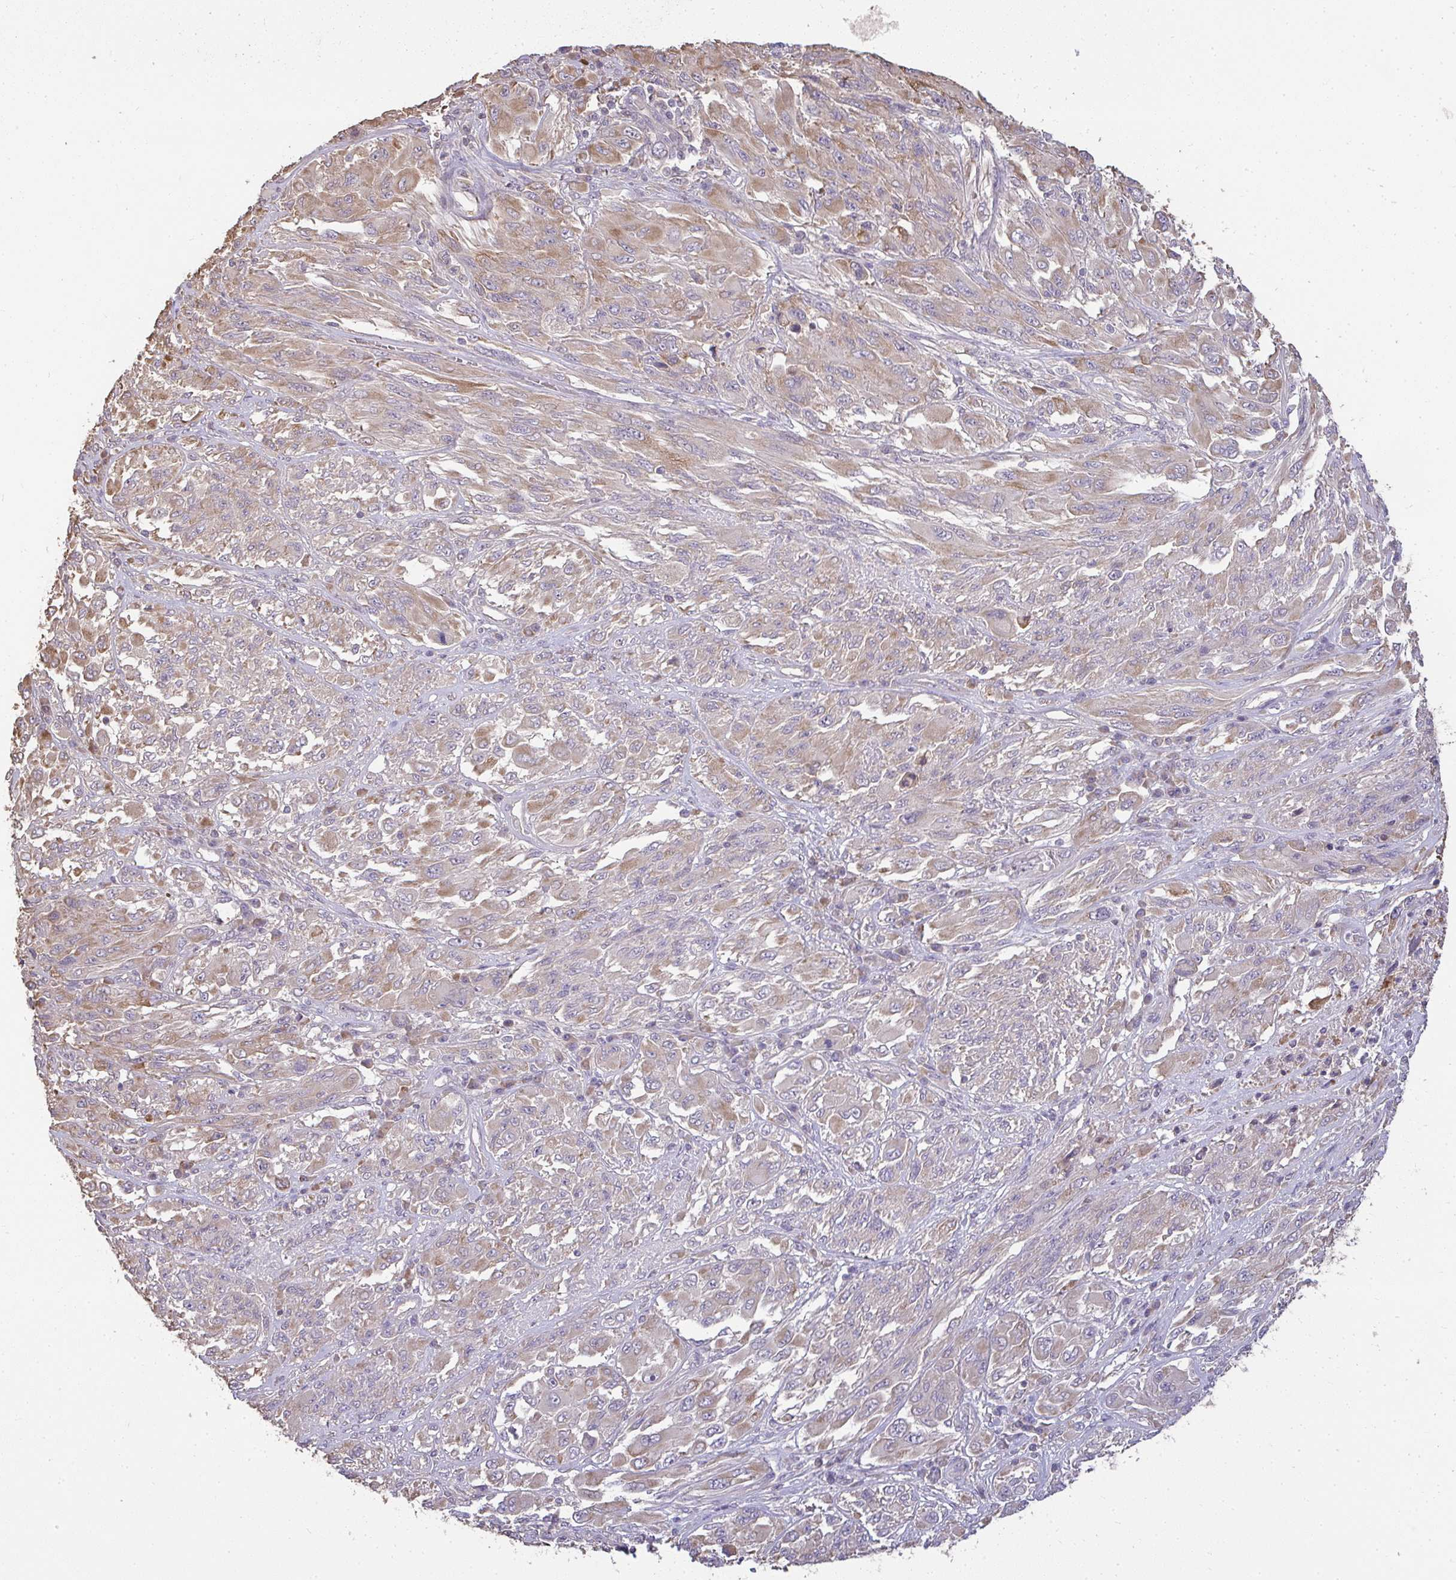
{"staining": {"intensity": "weak", "quantity": ">75%", "location": "cytoplasmic/membranous"}, "tissue": "melanoma", "cell_type": "Tumor cells", "image_type": "cancer", "snomed": [{"axis": "morphology", "description": "Malignant melanoma, NOS"}, {"axis": "topography", "description": "Skin"}], "caption": "Malignant melanoma was stained to show a protein in brown. There is low levels of weak cytoplasmic/membranous staining in approximately >75% of tumor cells.", "gene": "BRINP3", "patient": {"sex": "female", "age": 91}}